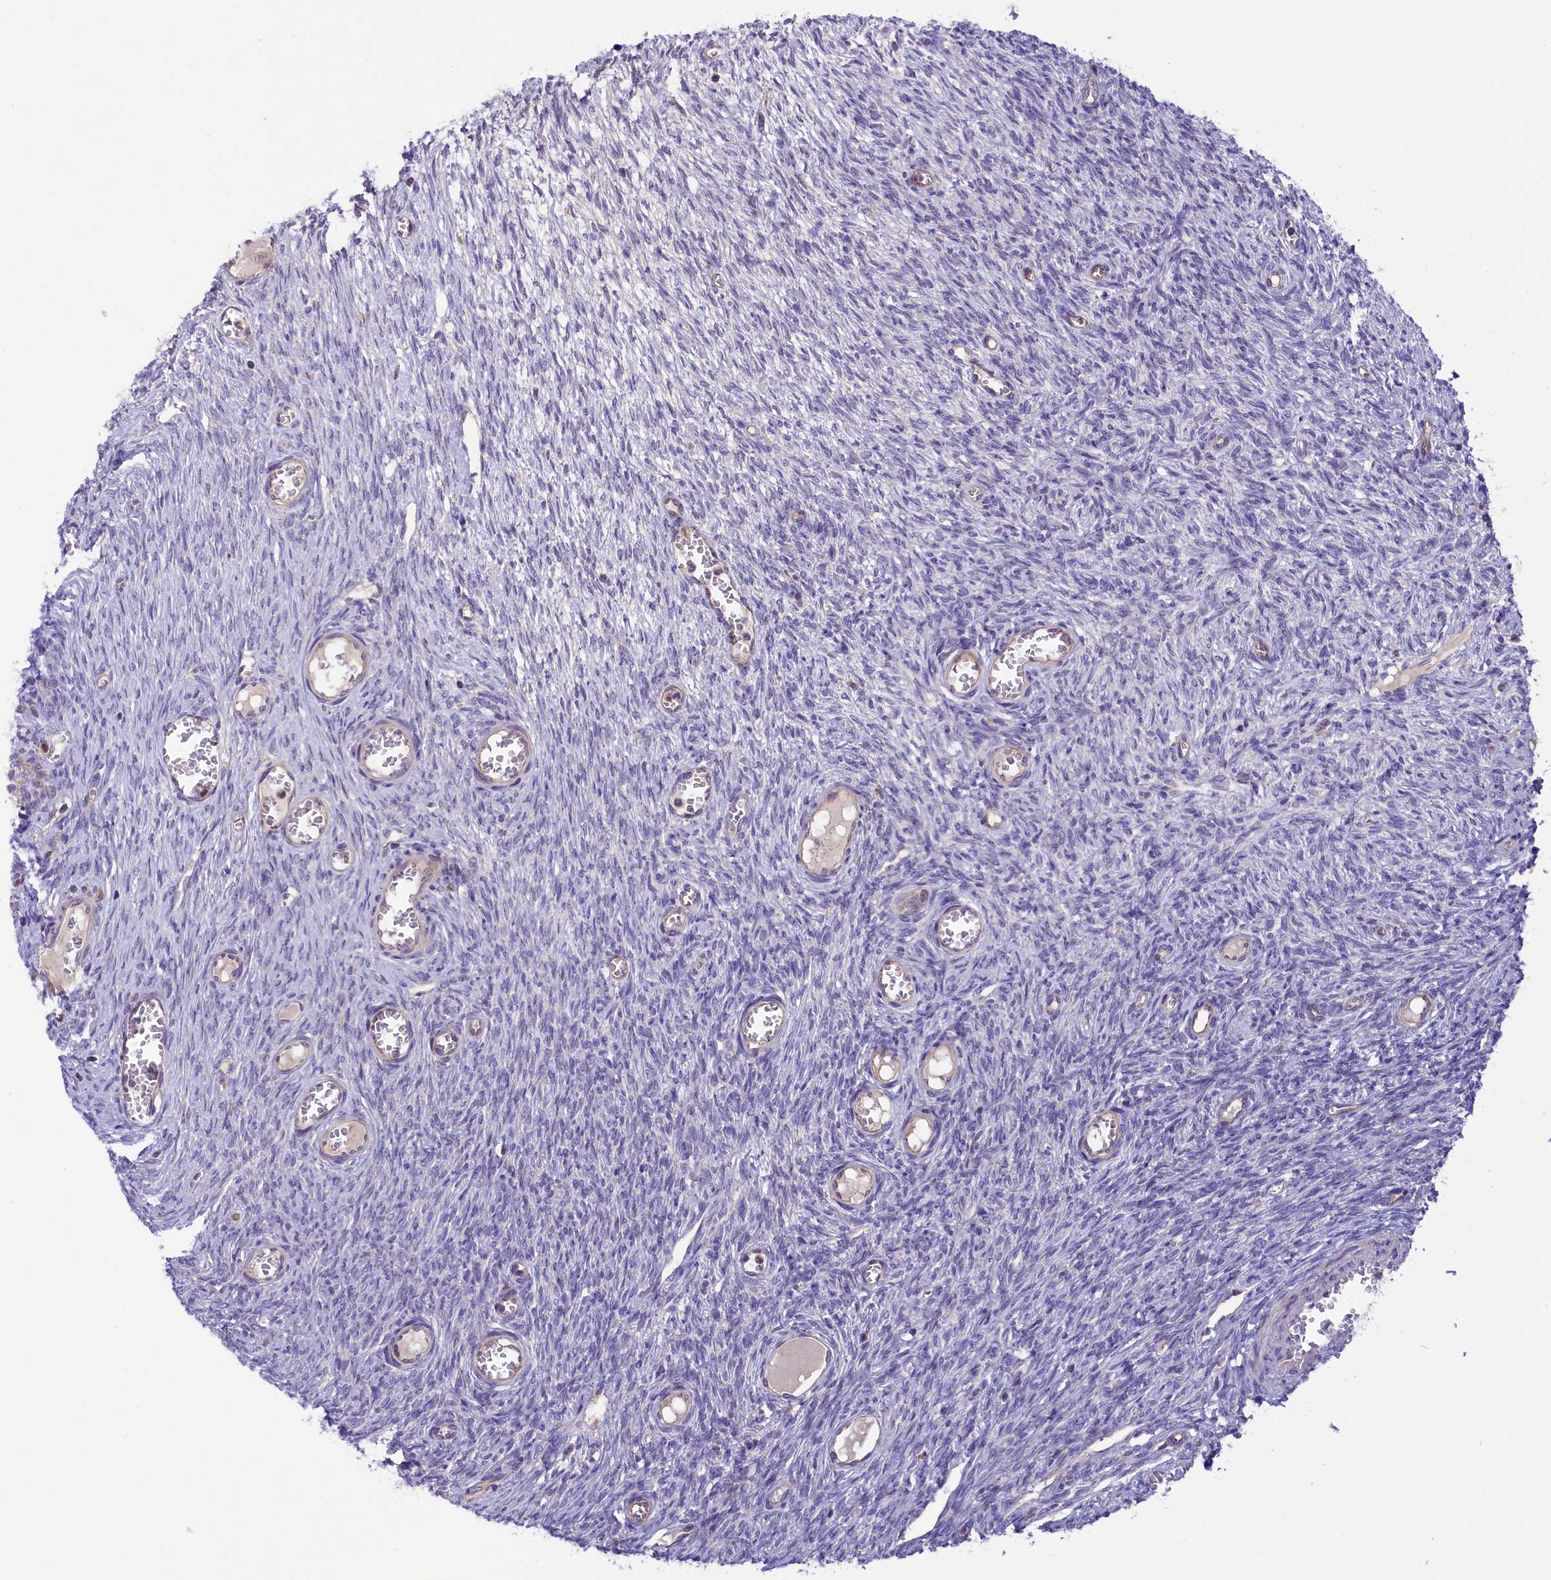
{"staining": {"intensity": "negative", "quantity": "none", "location": "none"}, "tissue": "ovary", "cell_type": "Follicle cells", "image_type": "normal", "snomed": [{"axis": "morphology", "description": "Normal tissue, NOS"}, {"axis": "topography", "description": "Ovary"}], "caption": "A high-resolution image shows IHC staining of unremarkable ovary, which demonstrates no significant staining in follicle cells.", "gene": "DNAJB9", "patient": {"sex": "female", "age": 44}}